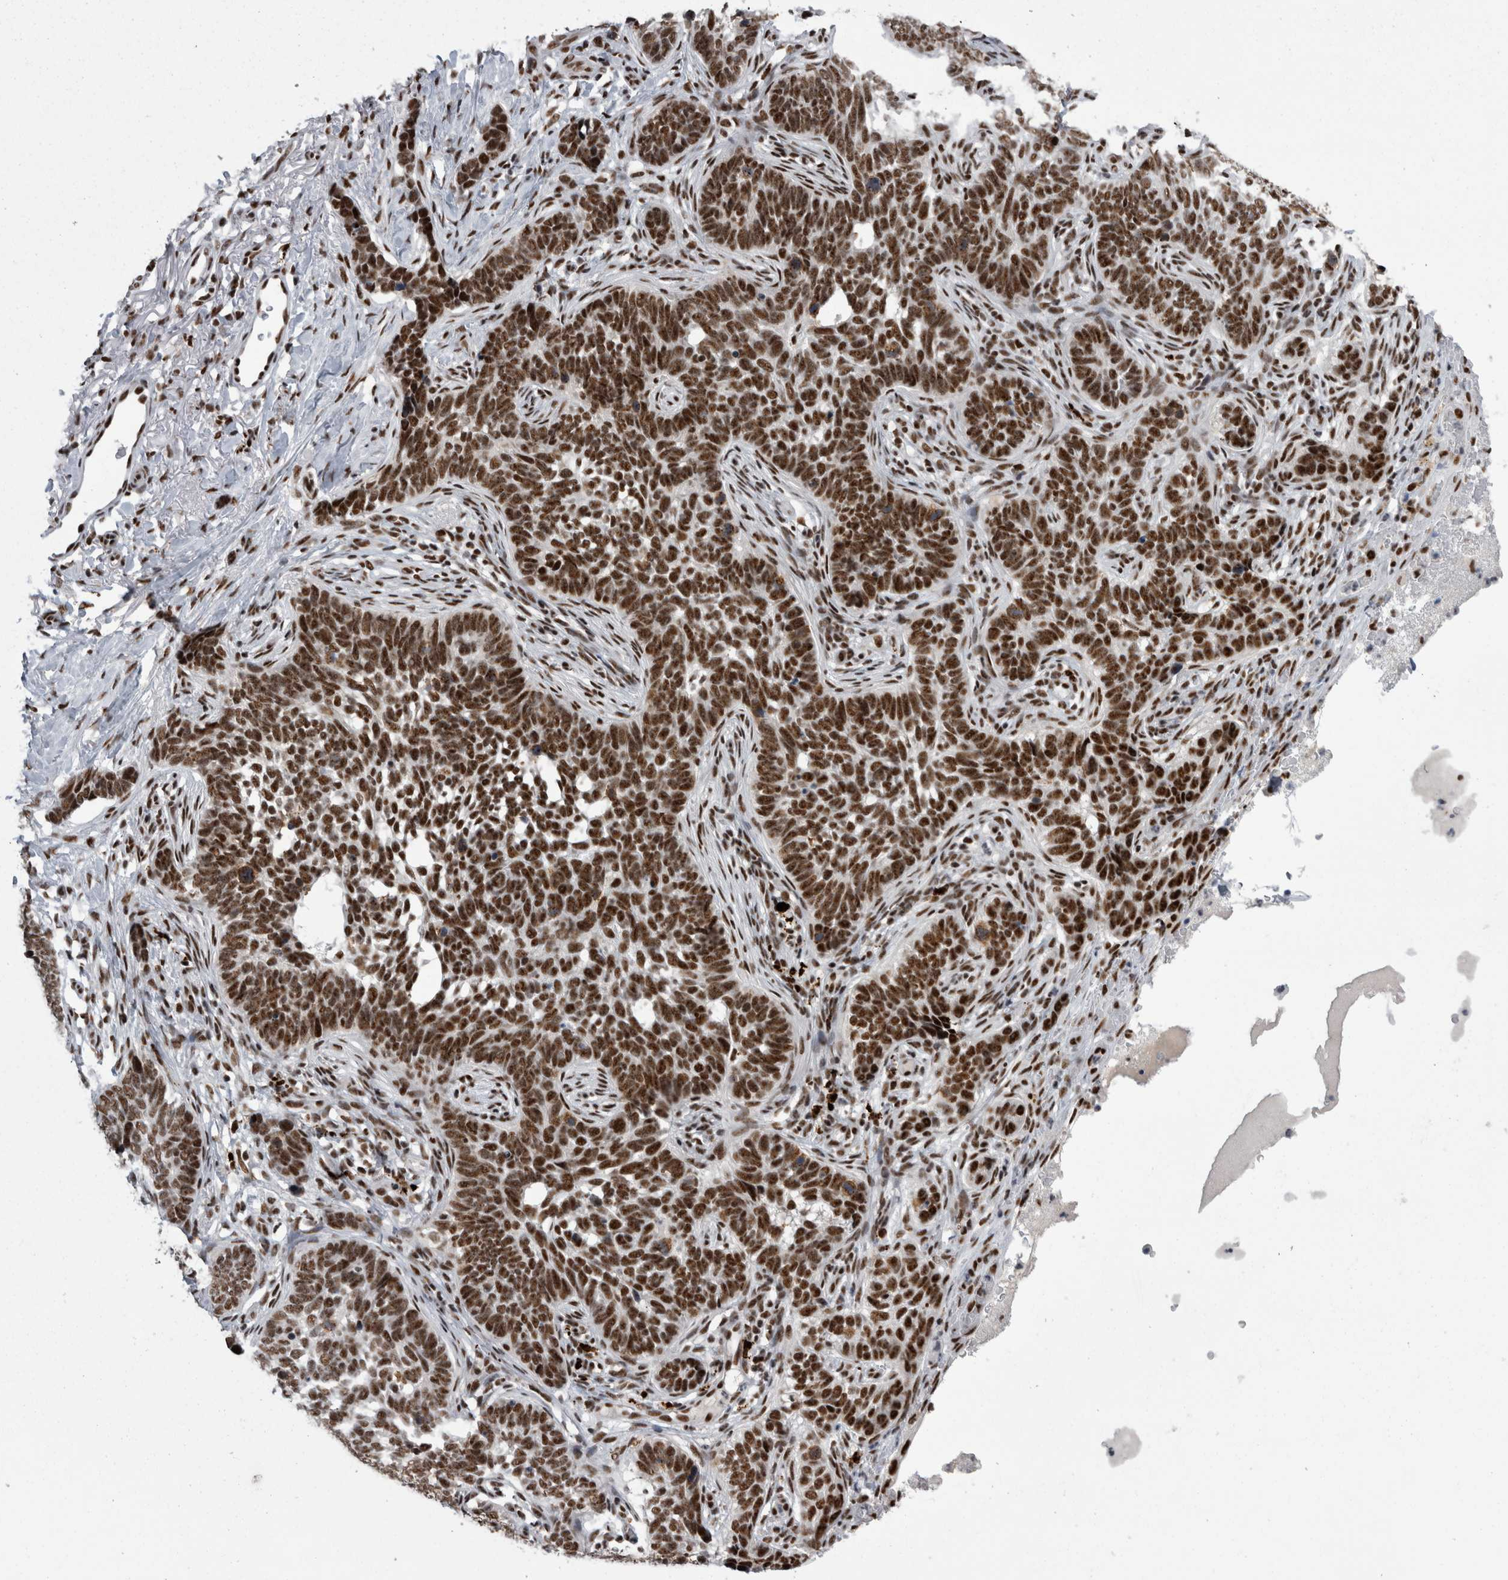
{"staining": {"intensity": "strong", "quantity": ">75%", "location": "nuclear"}, "tissue": "skin cancer", "cell_type": "Tumor cells", "image_type": "cancer", "snomed": [{"axis": "morphology", "description": "Normal tissue, NOS"}, {"axis": "morphology", "description": "Basal cell carcinoma"}, {"axis": "topography", "description": "Skin"}], "caption": "A brown stain highlights strong nuclear expression of a protein in skin cancer tumor cells.", "gene": "SNRNP40", "patient": {"sex": "male", "age": 77}}